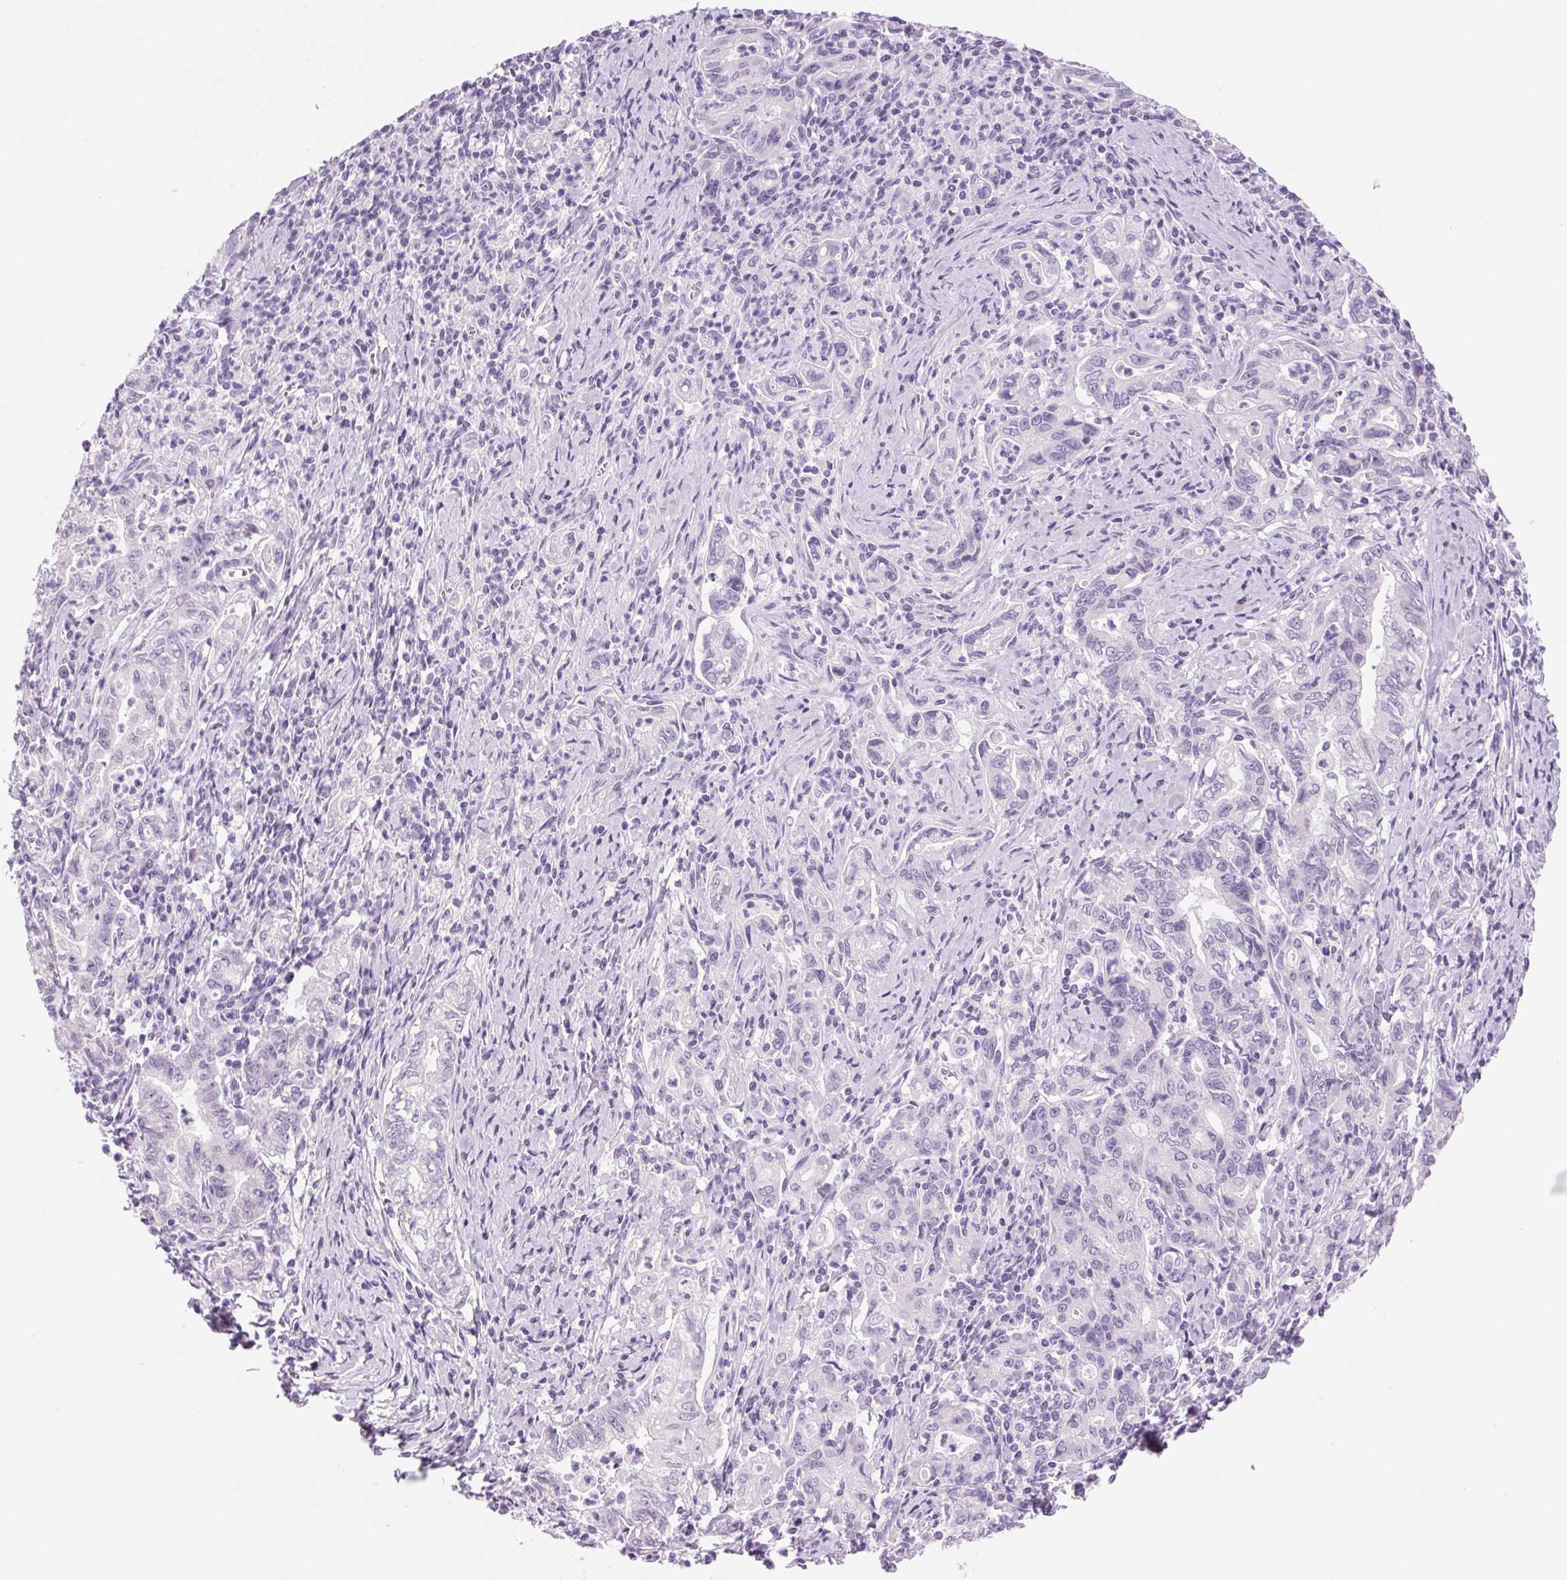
{"staining": {"intensity": "negative", "quantity": "none", "location": "none"}, "tissue": "stomach cancer", "cell_type": "Tumor cells", "image_type": "cancer", "snomed": [{"axis": "morphology", "description": "Adenocarcinoma, NOS"}, {"axis": "topography", "description": "Stomach, upper"}], "caption": "Immunohistochemistry histopathology image of adenocarcinoma (stomach) stained for a protein (brown), which shows no staining in tumor cells. (Brightfield microscopy of DAB (3,3'-diaminobenzidine) immunohistochemistry at high magnification).", "gene": "DHCR24", "patient": {"sex": "female", "age": 79}}